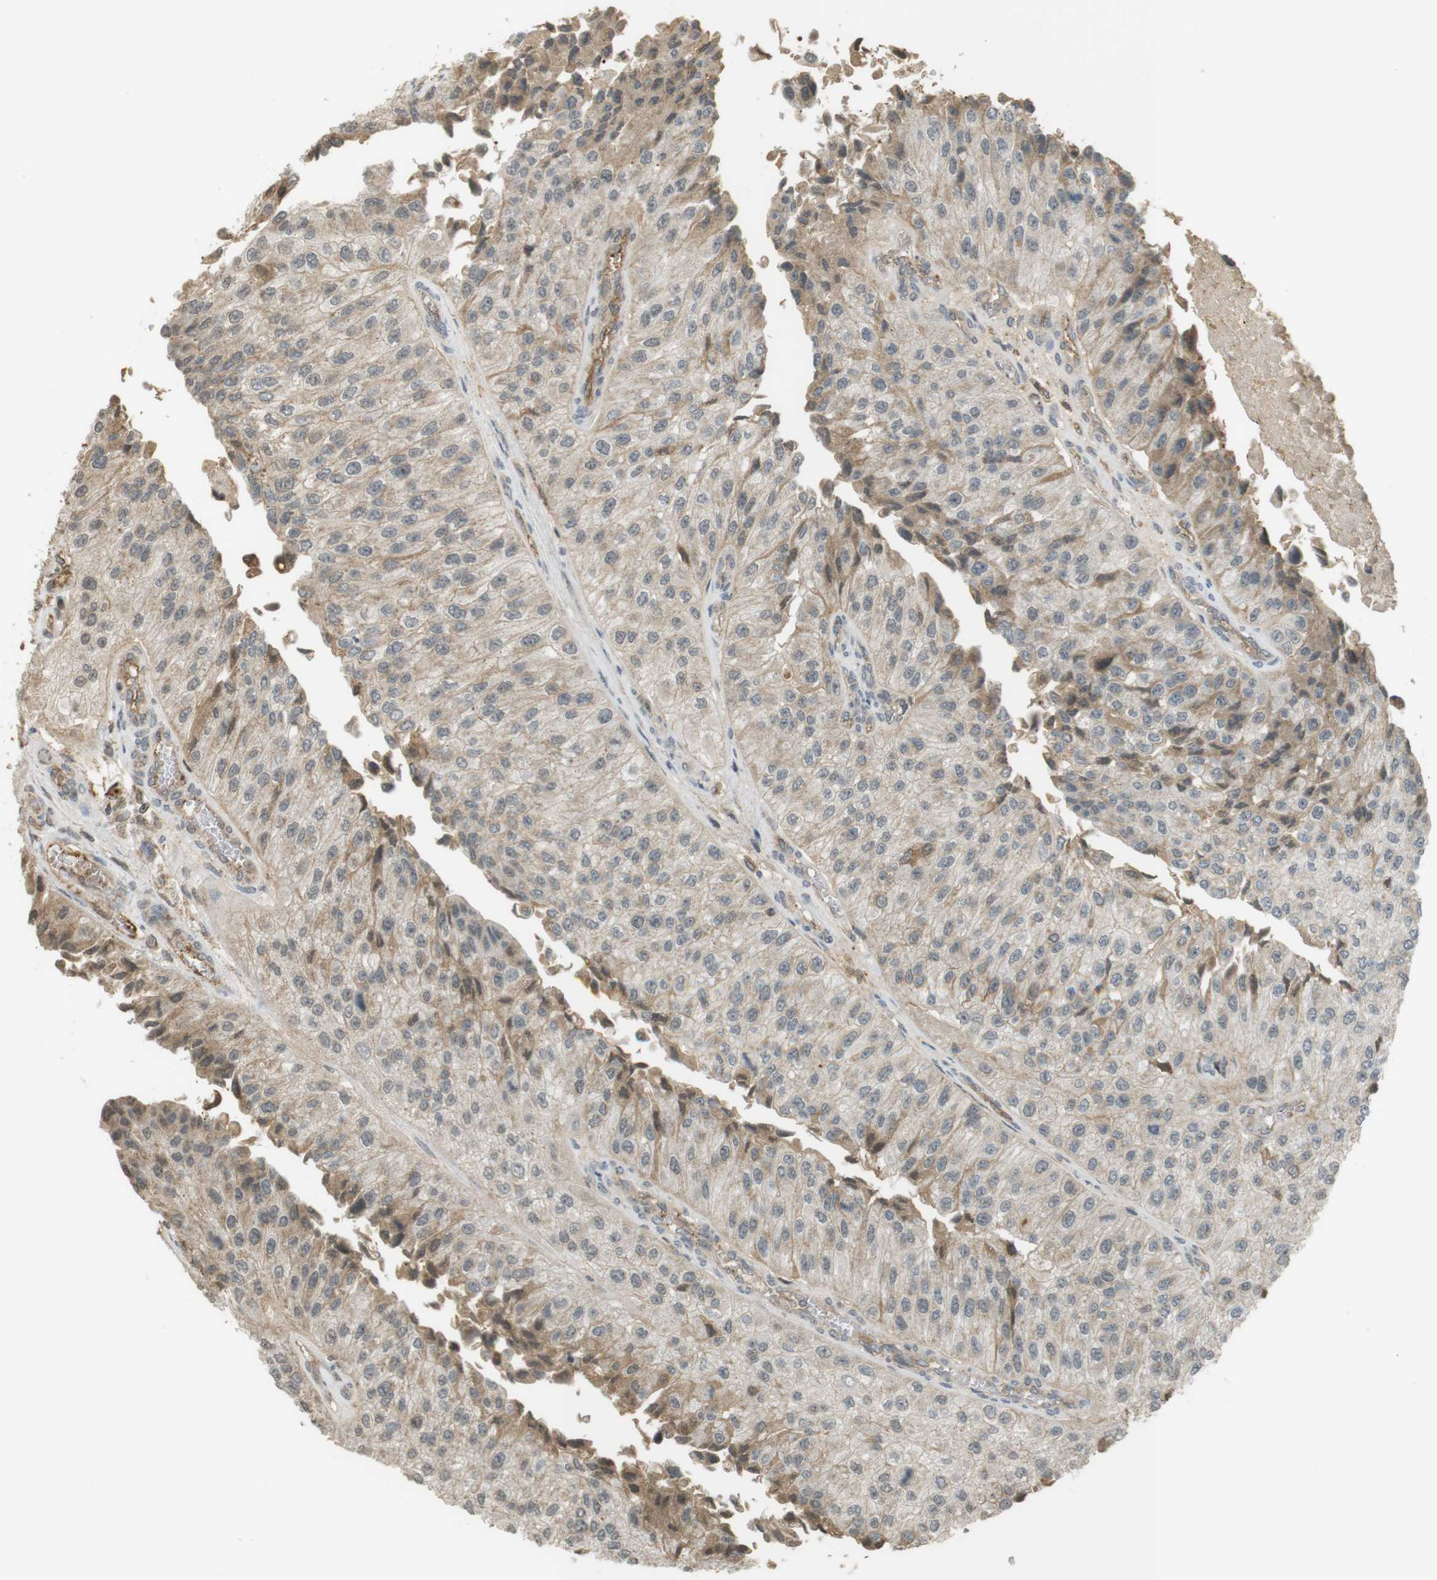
{"staining": {"intensity": "weak", "quantity": "<25%", "location": "cytoplasmic/membranous"}, "tissue": "urothelial cancer", "cell_type": "Tumor cells", "image_type": "cancer", "snomed": [{"axis": "morphology", "description": "Urothelial carcinoma, High grade"}, {"axis": "topography", "description": "Kidney"}, {"axis": "topography", "description": "Urinary bladder"}], "caption": "There is no significant staining in tumor cells of high-grade urothelial carcinoma. The staining was performed using DAB to visualize the protein expression in brown, while the nuclei were stained in blue with hematoxylin (Magnification: 20x).", "gene": "SRR", "patient": {"sex": "male", "age": 77}}